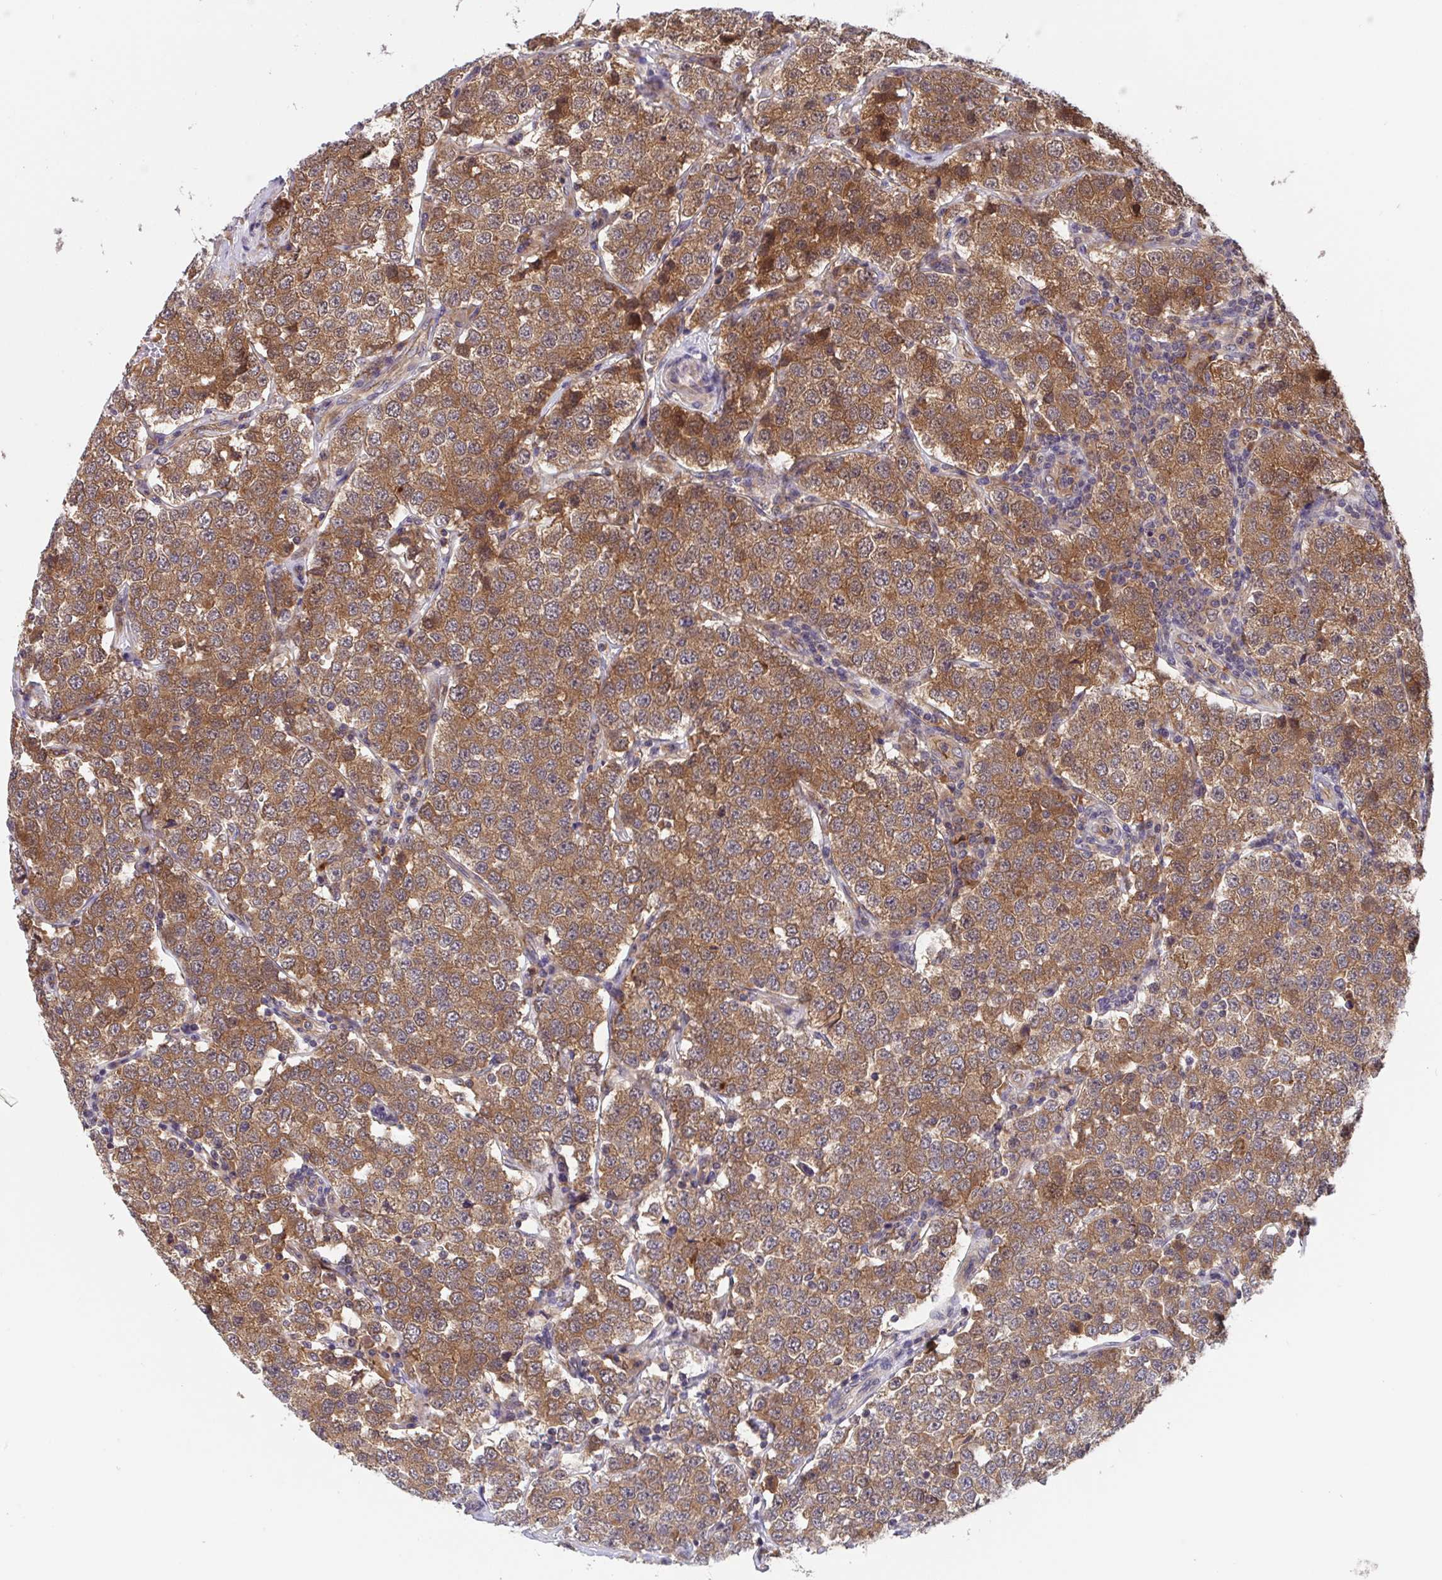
{"staining": {"intensity": "moderate", "quantity": ">75%", "location": "cytoplasmic/membranous"}, "tissue": "testis cancer", "cell_type": "Tumor cells", "image_type": "cancer", "snomed": [{"axis": "morphology", "description": "Seminoma, NOS"}, {"axis": "topography", "description": "Testis"}], "caption": "Immunohistochemistry of testis cancer demonstrates medium levels of moderate cytoplasmic/membranous positivity in about >75% of tumor cells. The staining was performed using DAB (3,3'-diaminobenzidine) to visualize the protein expression in brown, while the nuclei were stained in blue with hematoxylin (Magnification: 20x).", "gene": "TIGAR", "patient": {"sex": "male", "age": 34}}